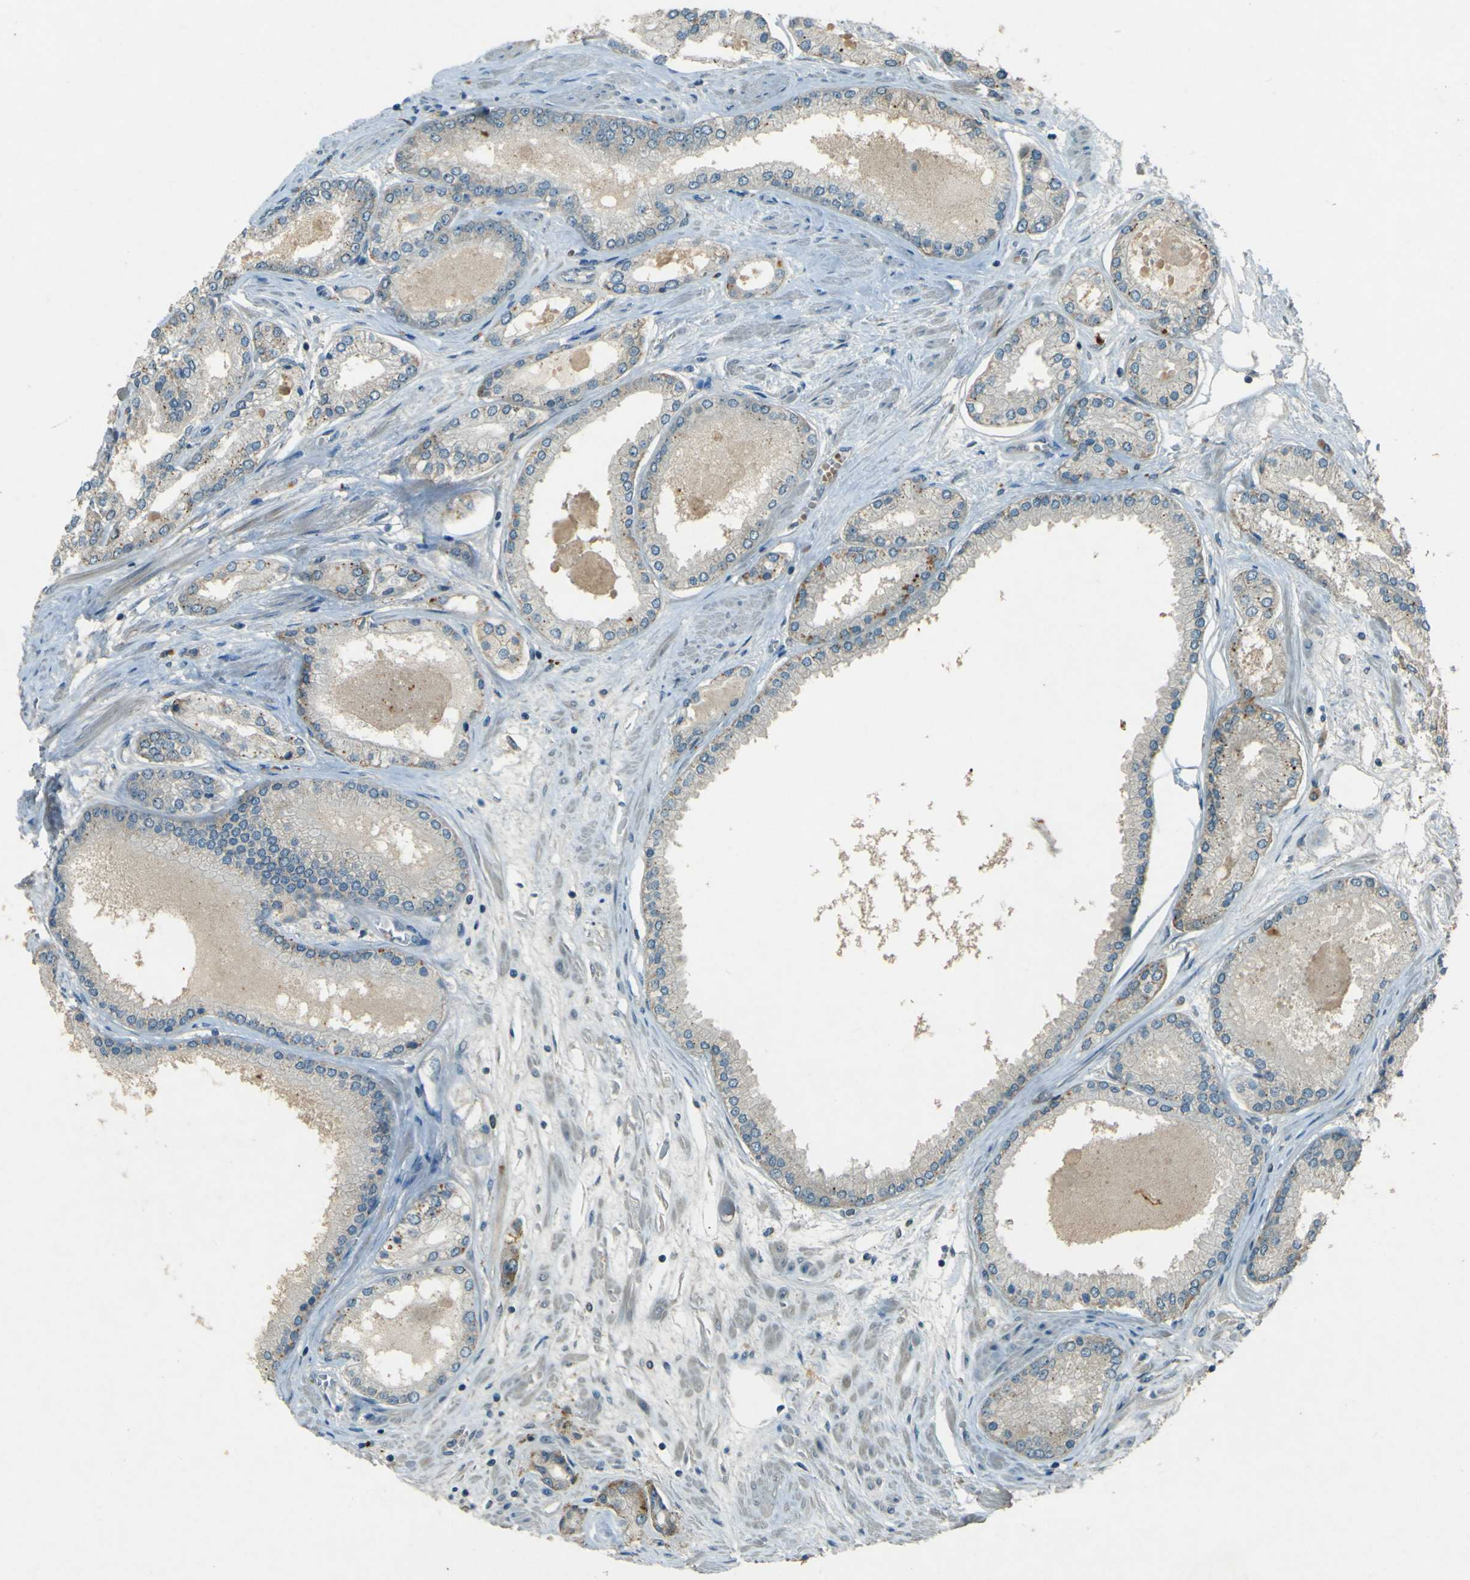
{"staining": {"intensity": "weak", "quantity": ">75%", "location": "cytoplasmic/membranous"}, "tissue": "prostate cancer", "cell_type": "Tumor cells", "image_type": "cancer", "snomed": [{"axis": "morphology", "description": "Adenocarcinoma, High grade"}, {"axis": "topography", "description": "Prostate"}], "caption": "Weak cytoplasmic/membranous expression is present in about >75% of tumor cells in high-grade adenocarcinoma (prostate).", "gene": "MPDZ", "patient": {"sex": "male", "age": 59}}